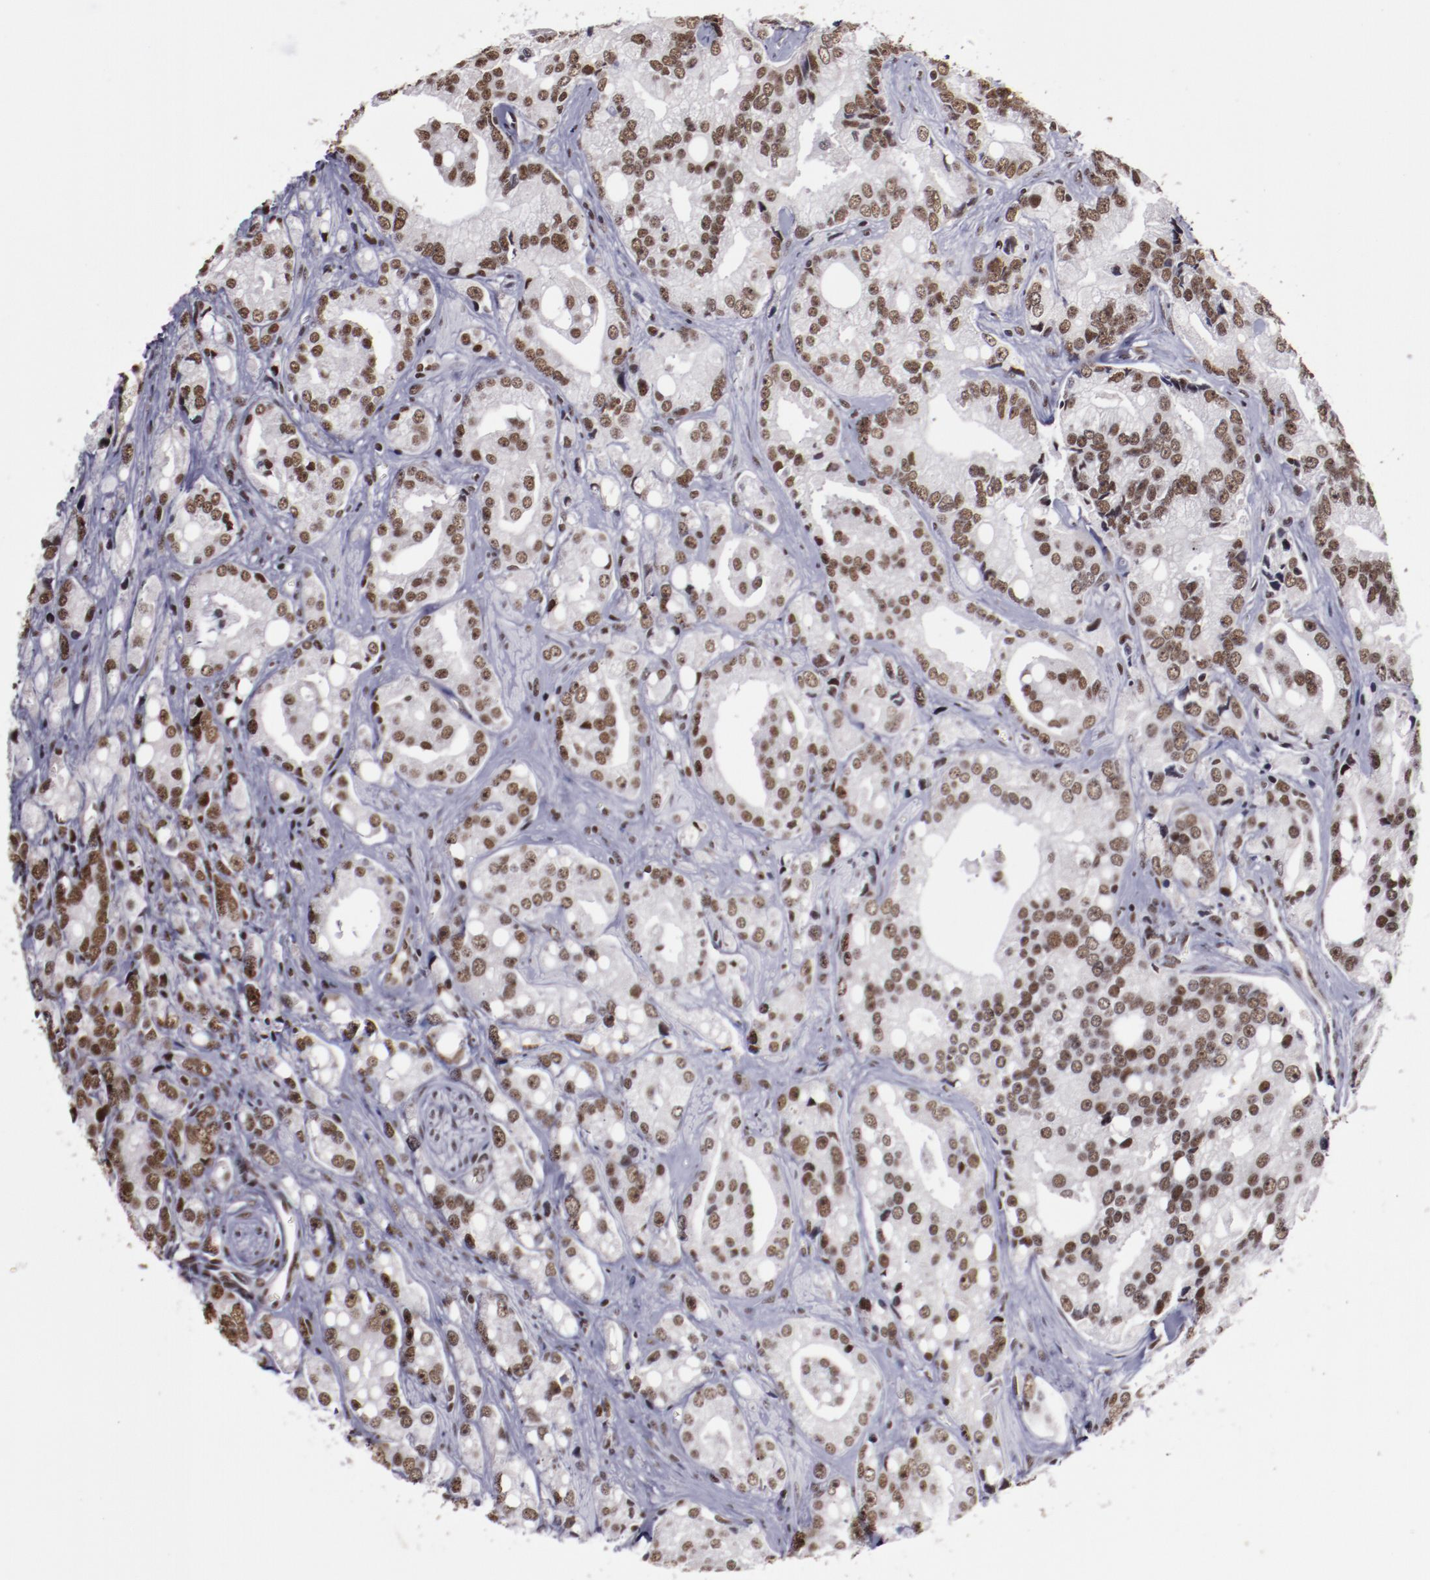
{"staining": {"intensity": "moderate", "quantity": ">75%", "location": "nuclear"}, "tissue": "prostate cancer", "cell_type": "Tumor cells", "image_type": "cancer", "snomed": [{"axis": "morphology", "description": "Adenocarcinoma, High grade"}, {"axis": "topography", "description": "Prostate"}], "caption": "This micrograph demonstrates immunohistochemistry staining of prostate cancer (adenocarcinoma (high-grade)), with medium moderate nuclear expression in approximately >75% of tumor cells.", "gene": "ERH", "patient": {"sex": "male", "age": 67}}